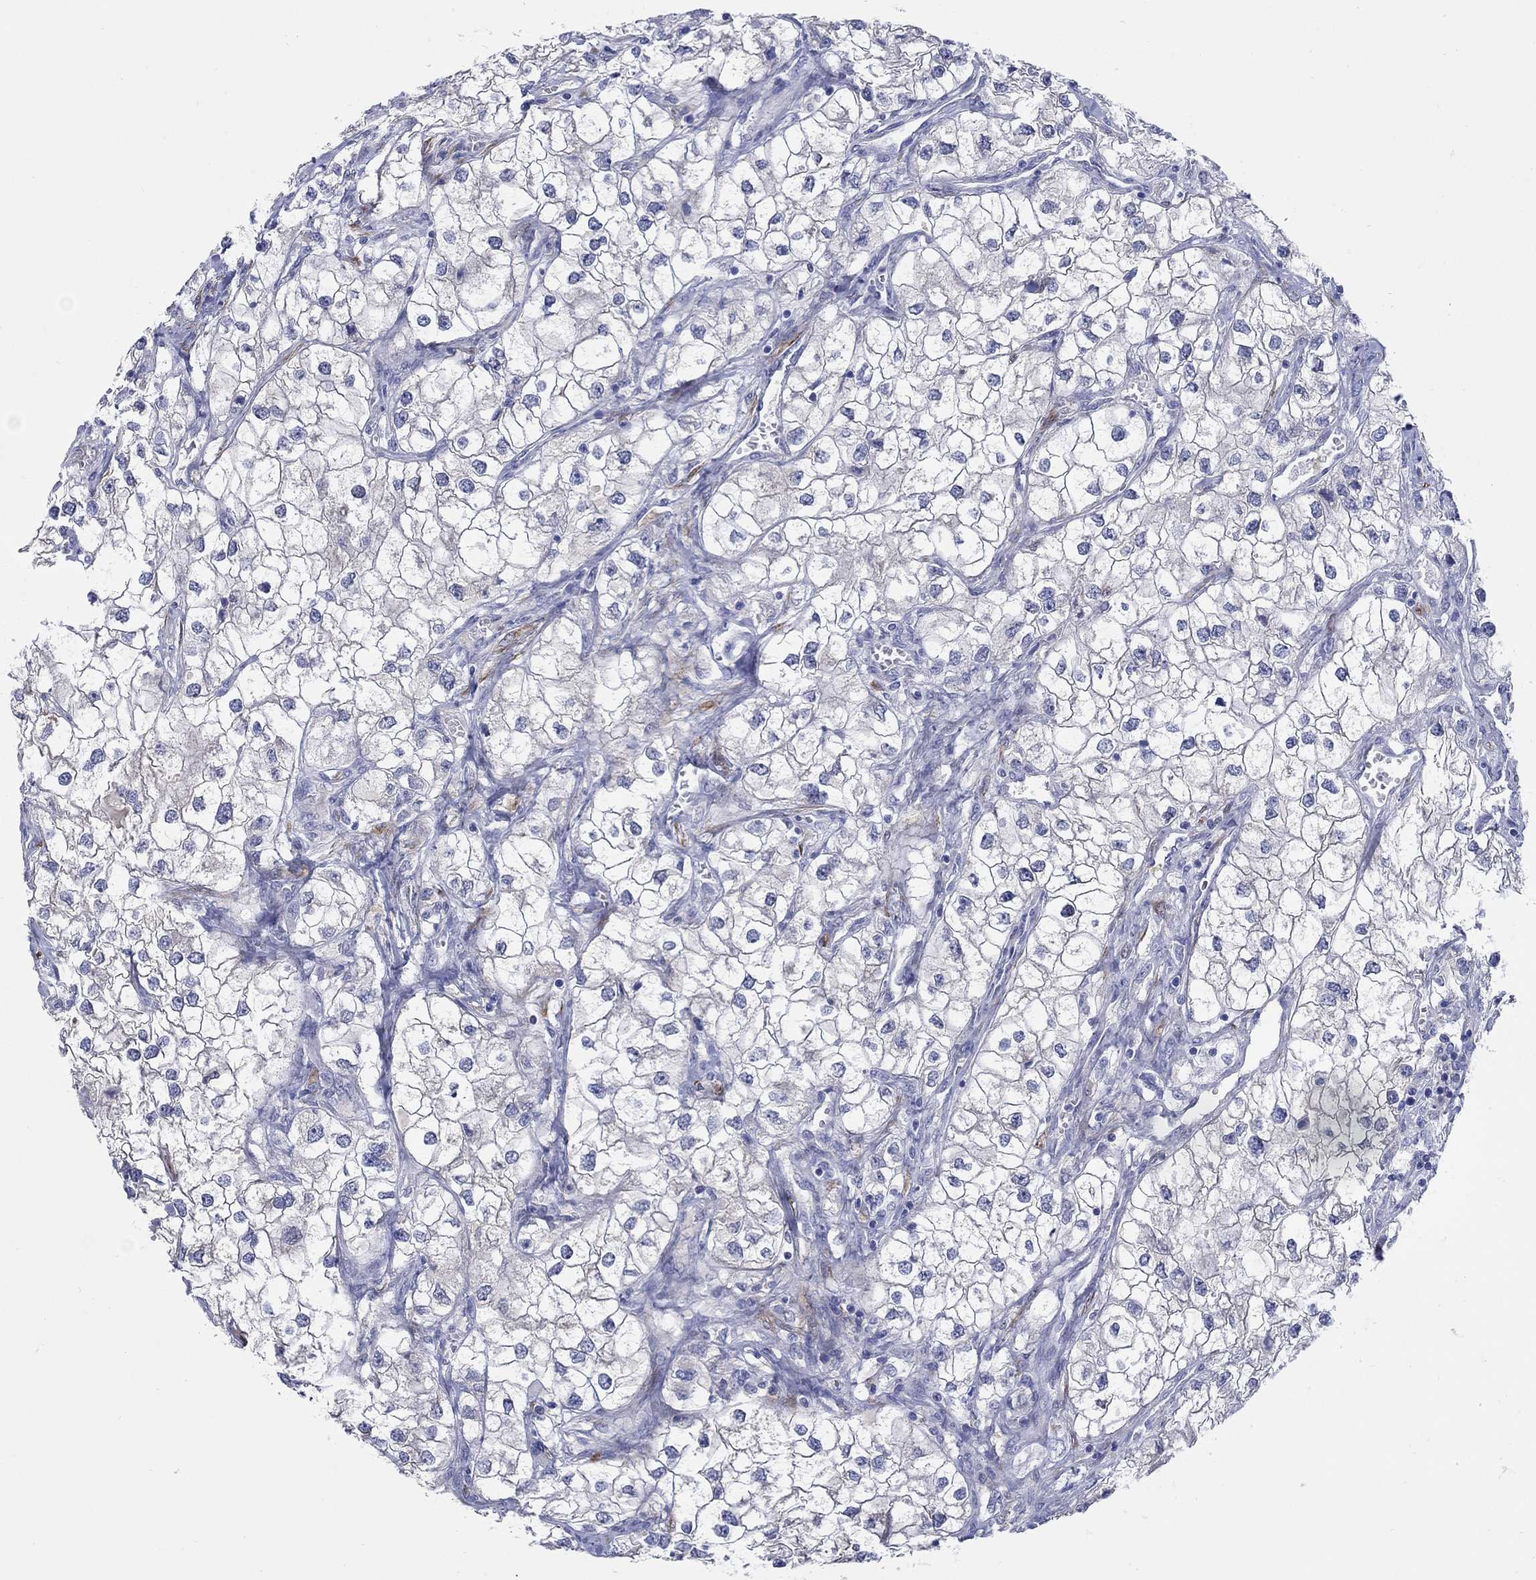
{"staining": {"intensity": "negative", "quantity": "none", "location": "none"}, "tissue": "renal cancer", "cell_type": "Tumor cells", "image_type": "cancer", "snomed": [{"axis": "morphology", "description": "Adenocarcinoma, NOS"}, {"axis": "topography", "description": "Kidney"}], "caption": "A high-resolution photomicrograph shows immunohistochemistry staining of renal cancer, which exhibits no significant staining in tumor cells.", "gene": "REEP2", "patient": {"sex": "male", "age": 59}}